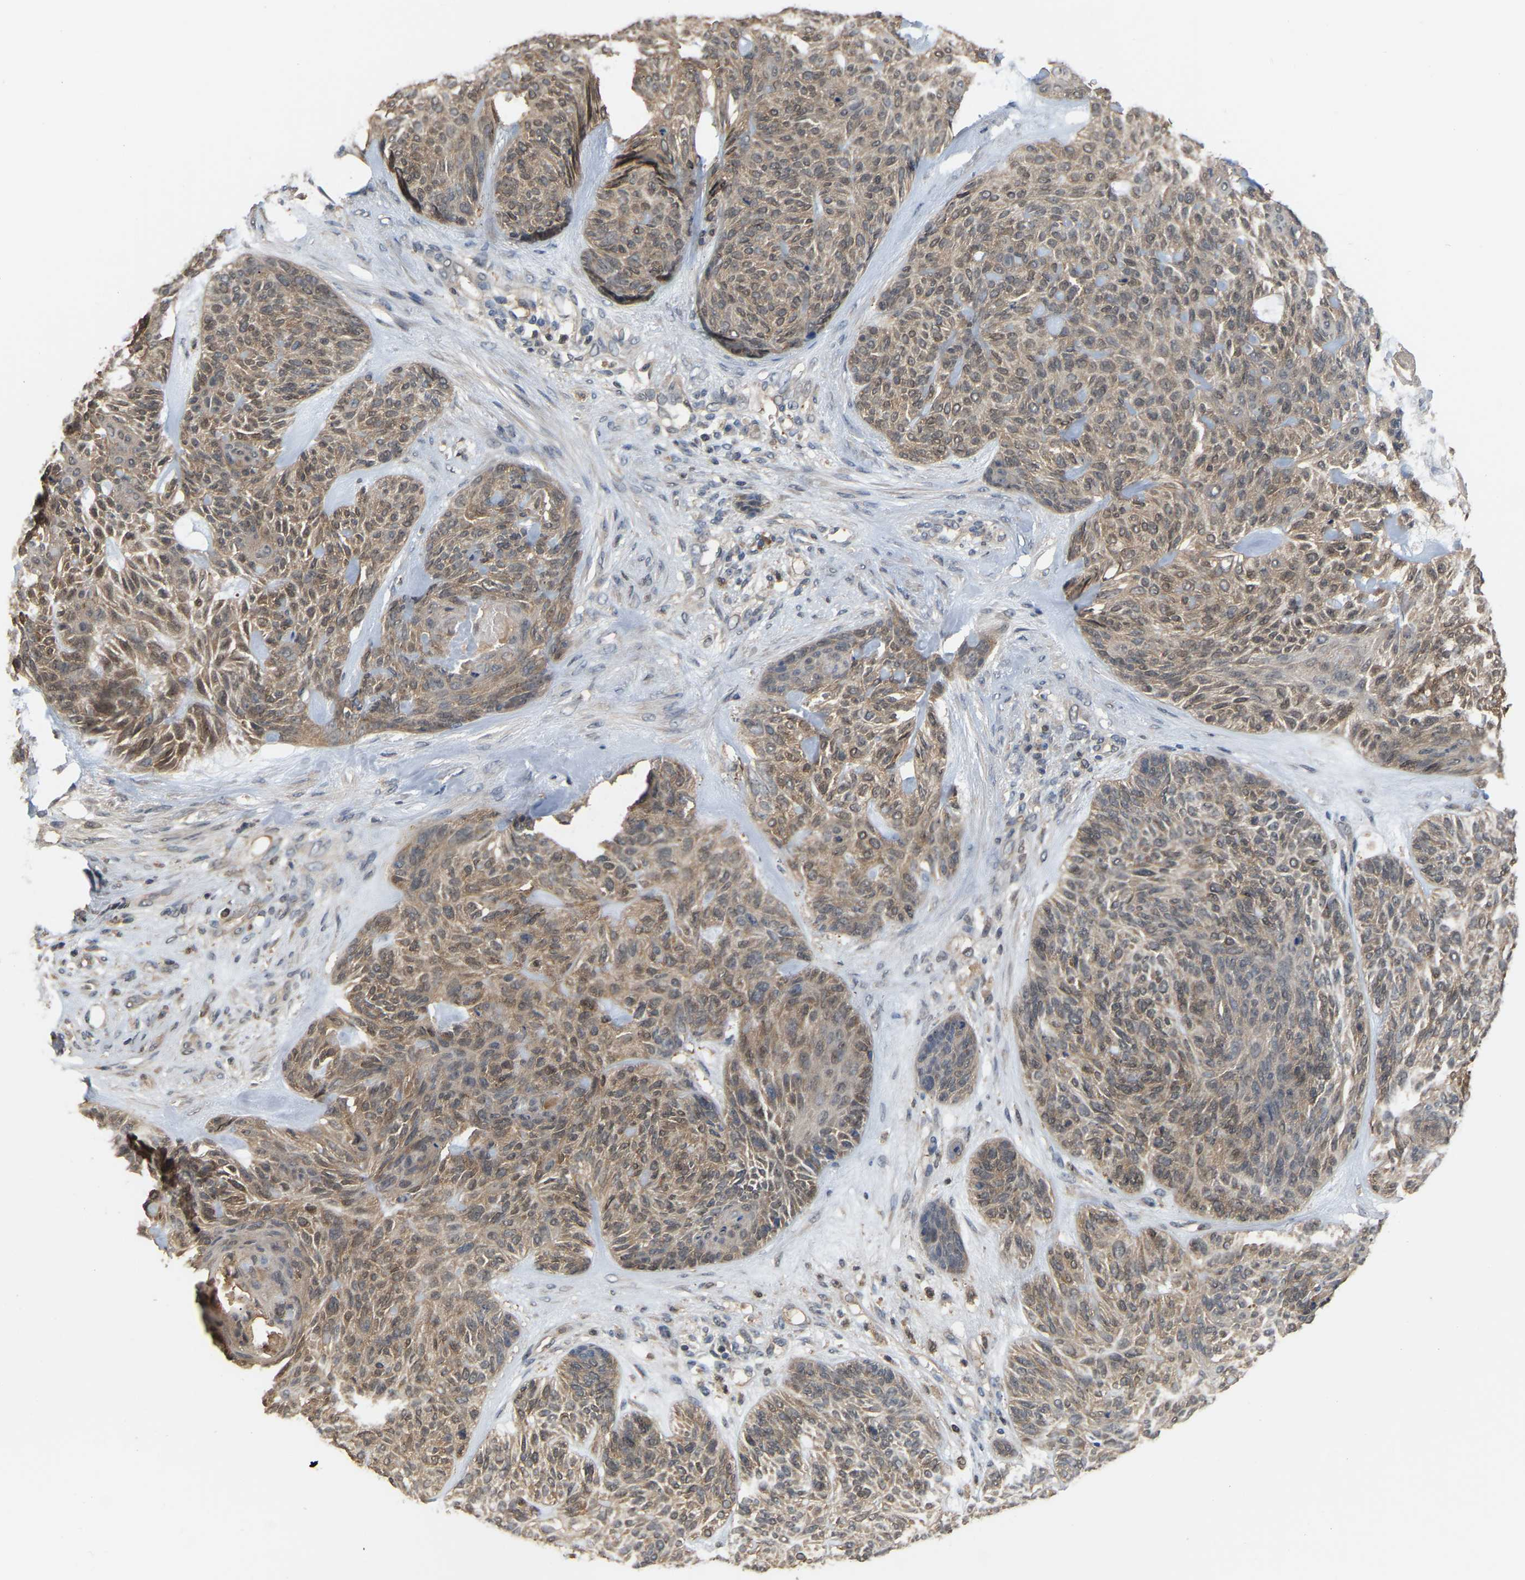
{"staining": {"intensity": "moderate", "quantity": ">75%", "location": "cytoplasmic/membranous"}, "tissue": "skin cancer", "cell_type": "Tumor cells", "image_type": "cancer", "snomed": [{"axis": "morphology", "description": "Basal cell carcinoma"}, {"axis": "topography", "description": "Skin"}], "caption": "Skin basal cell carcinoma stained for a protein (brown) reveals moderate cytoplasmic/membranous positive positivity in about >75% of tumor cells.", "gene": "MTPN", "patient": {"sex": "male", "age": 55}}